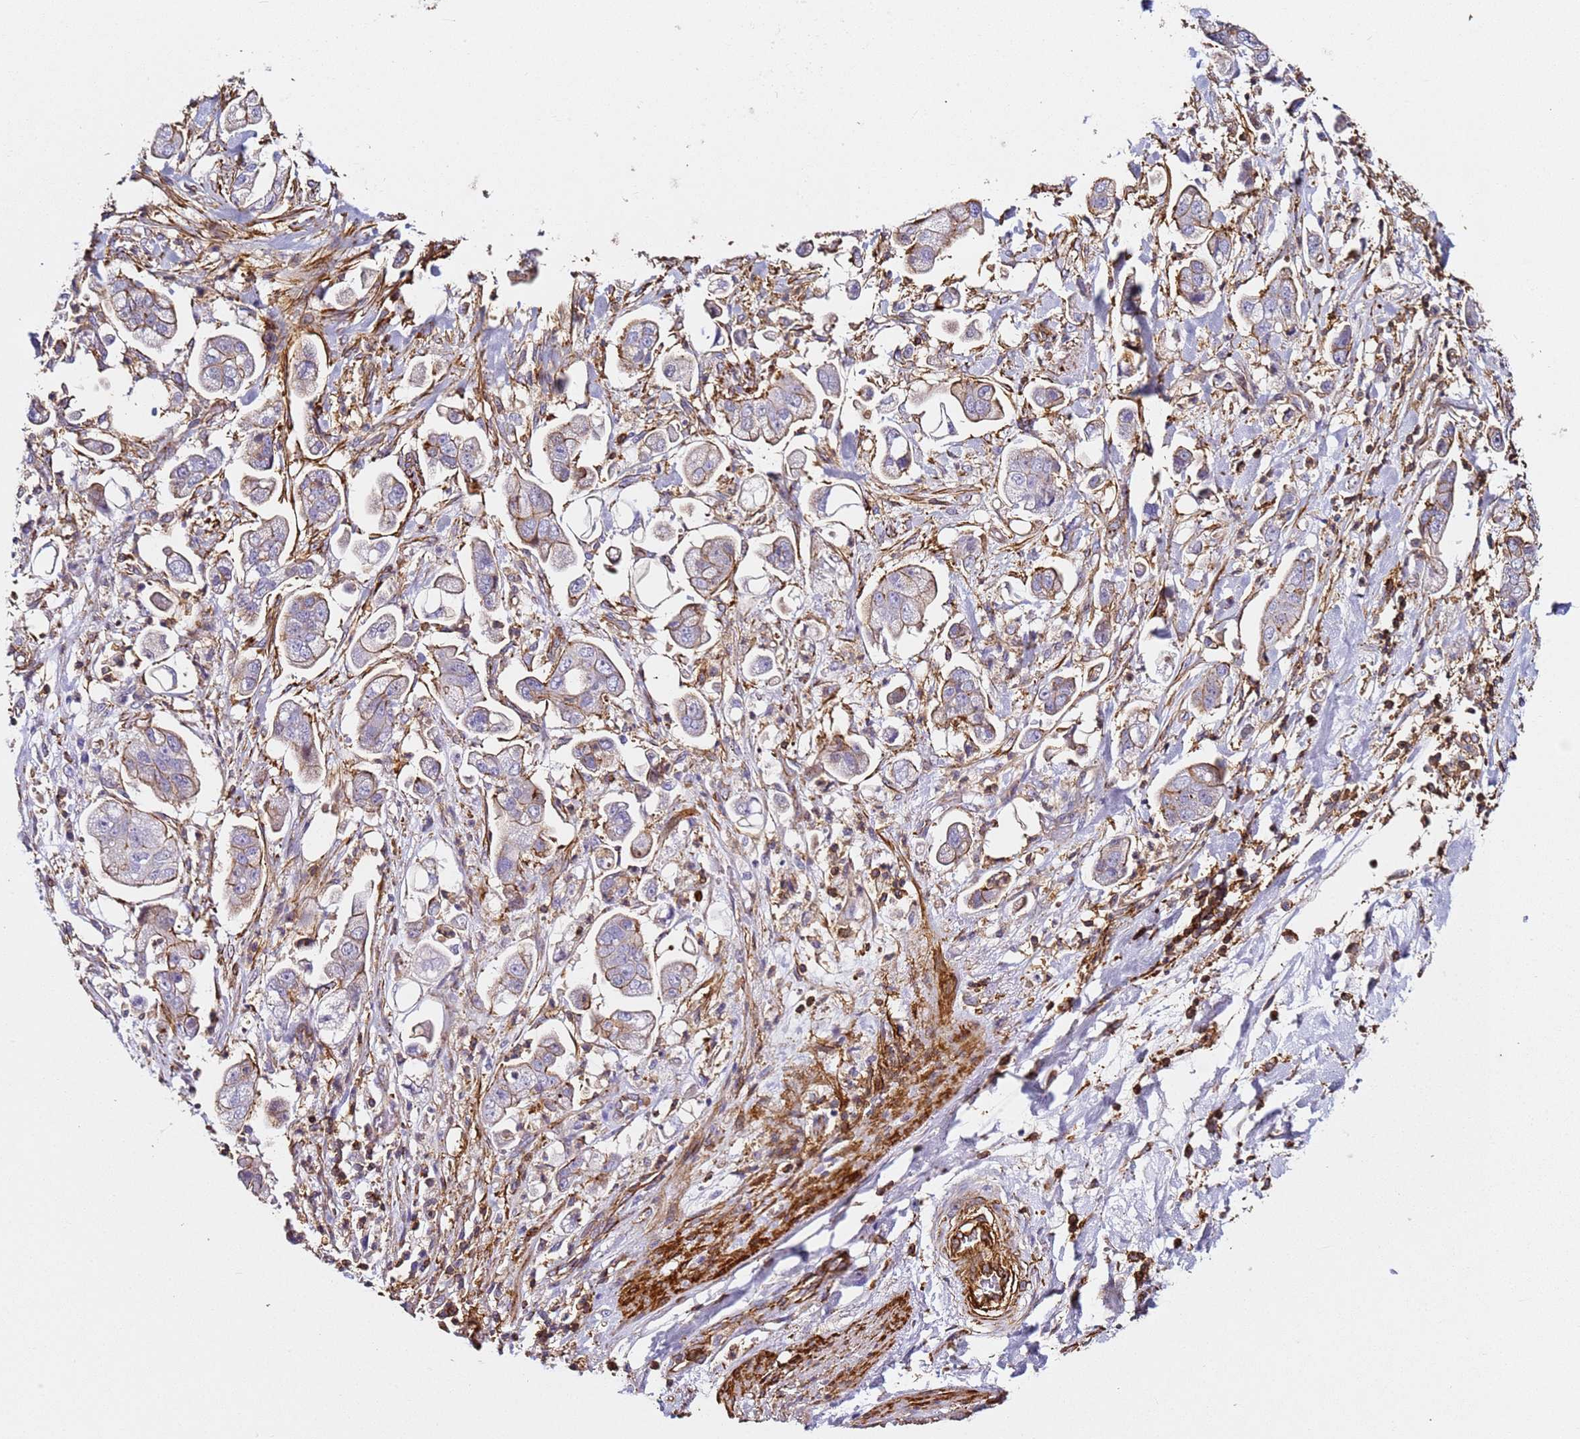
{"staining": {"intensity": "moderate", "quantity": "25%-75%", "location": "cytoplasmic/membranous"}, "tissue": "stomach cancer", "cell_type": "Tumor cells", "image_type": "cancer", "snomed": [{"axis": "morphology", "description": "Adenocarcinoma, NOS"}, {"axis": "topography", "description": "Stomach"}], "caption": "A medium amount of moderate cytoplasmic/membranous staining is seen in about 25%-75% of tumor cells in stomach adenocarcinoma tissue. Immunohistochemistry stains the protein in brown and the nuclei are stained blue.", "gene": "ZNF671", "patient": {"sex": "male", "age": 62}}